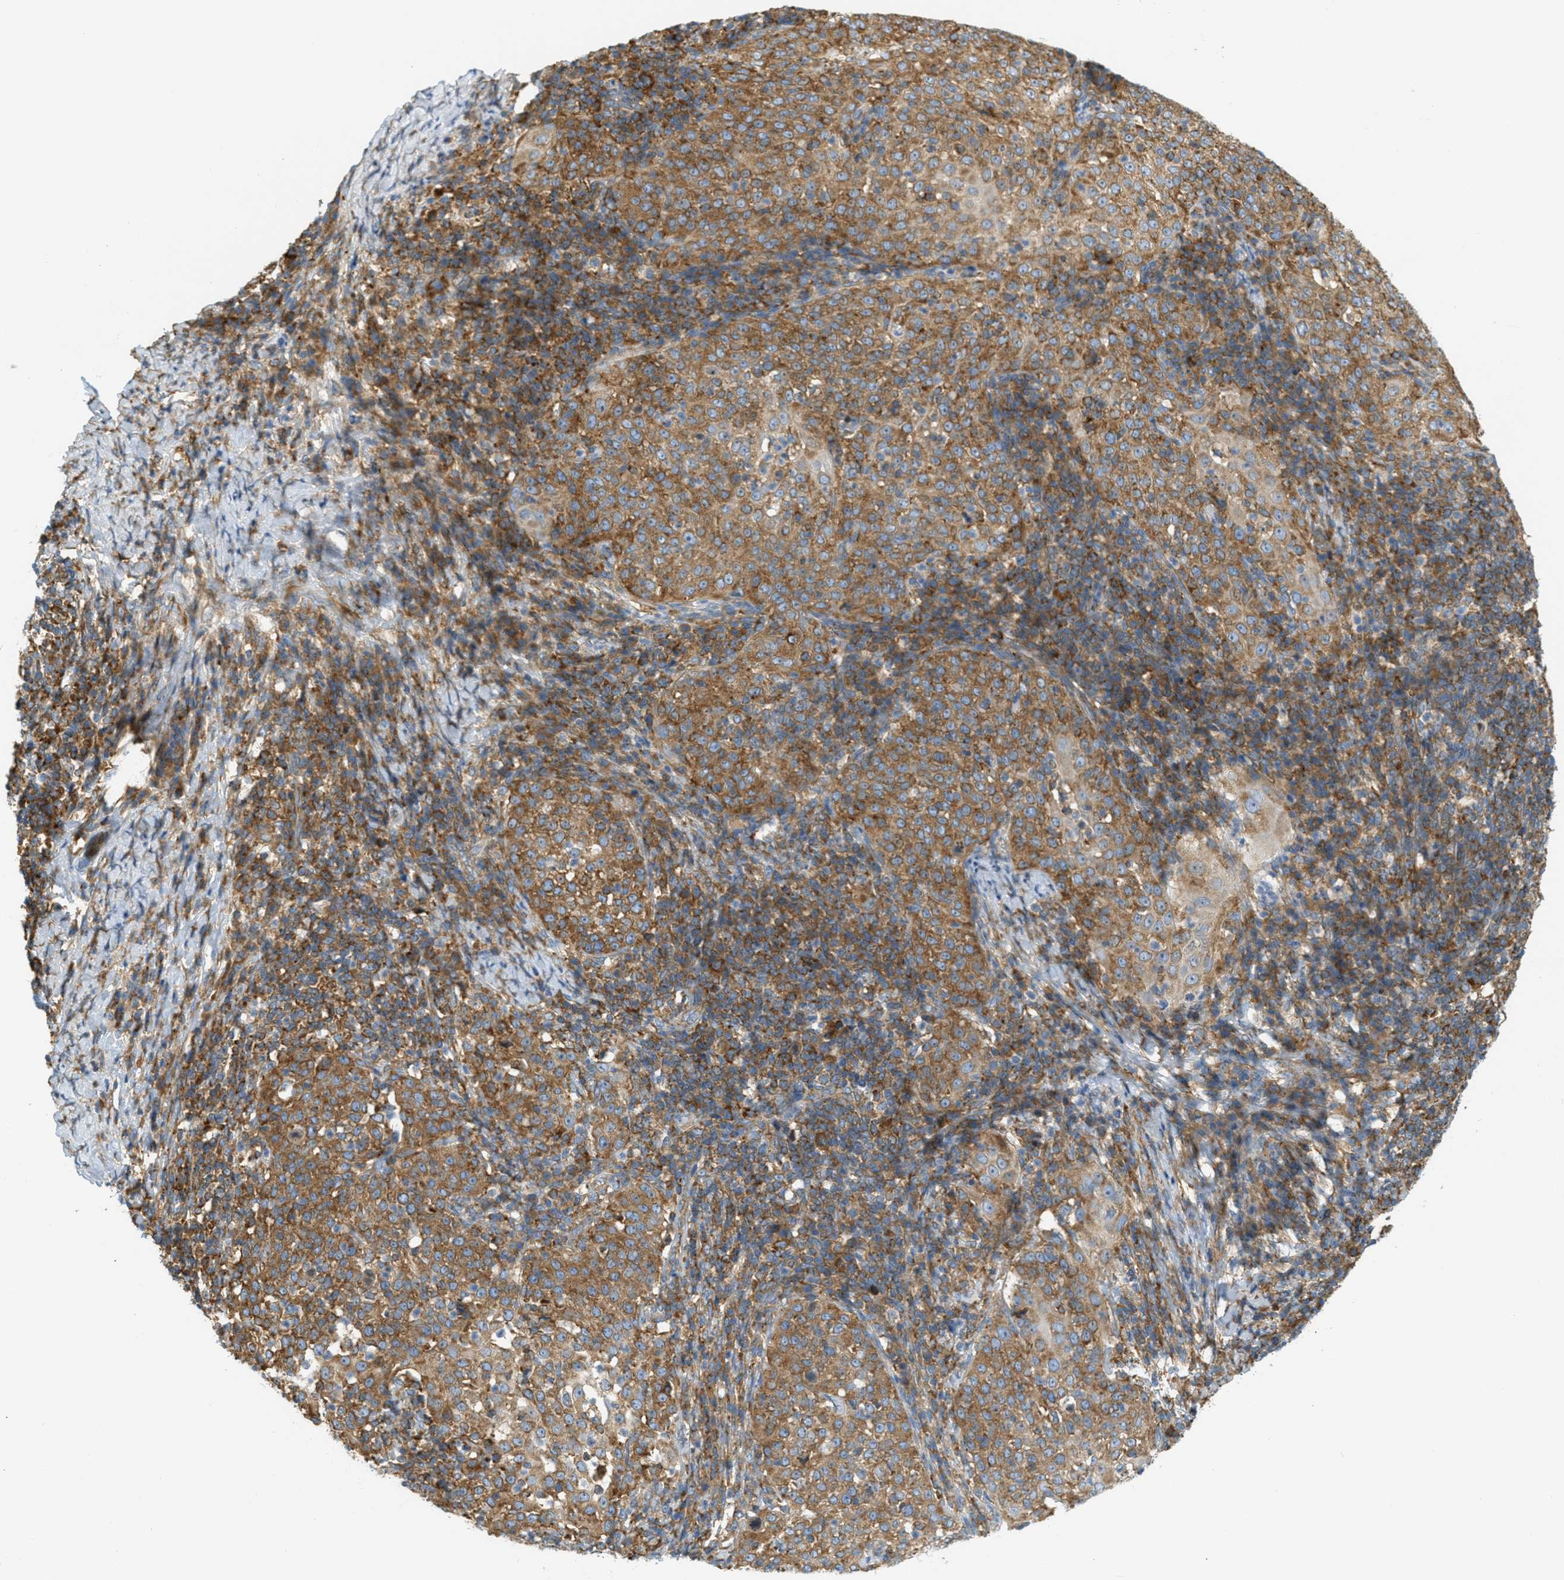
{"staining": {"intensity": "moderate", "quantity": ">75%", "location": "cytoplasmic/membranous"}, "tissue": "cervical cancer", "cell_type": "Tumor cells", "image_type": "cancer", "snomed": [{"axis": "morphology", "description": "Squamous cell carcinoma, NOS"}, {"axis": "topography", "description": "Cervix"}], "caption": "DAB (3,3'-diaminobenzidine) immunohistochemical staining of human cervical squamous cell carcinoma shows moderate cytoplasmic/membranous protein positivity in approximately >75% of tumor cells. Nuclei are stained in blue.", "gene": "ABCF1", "patient": {"sex": "female", "age": 51}}